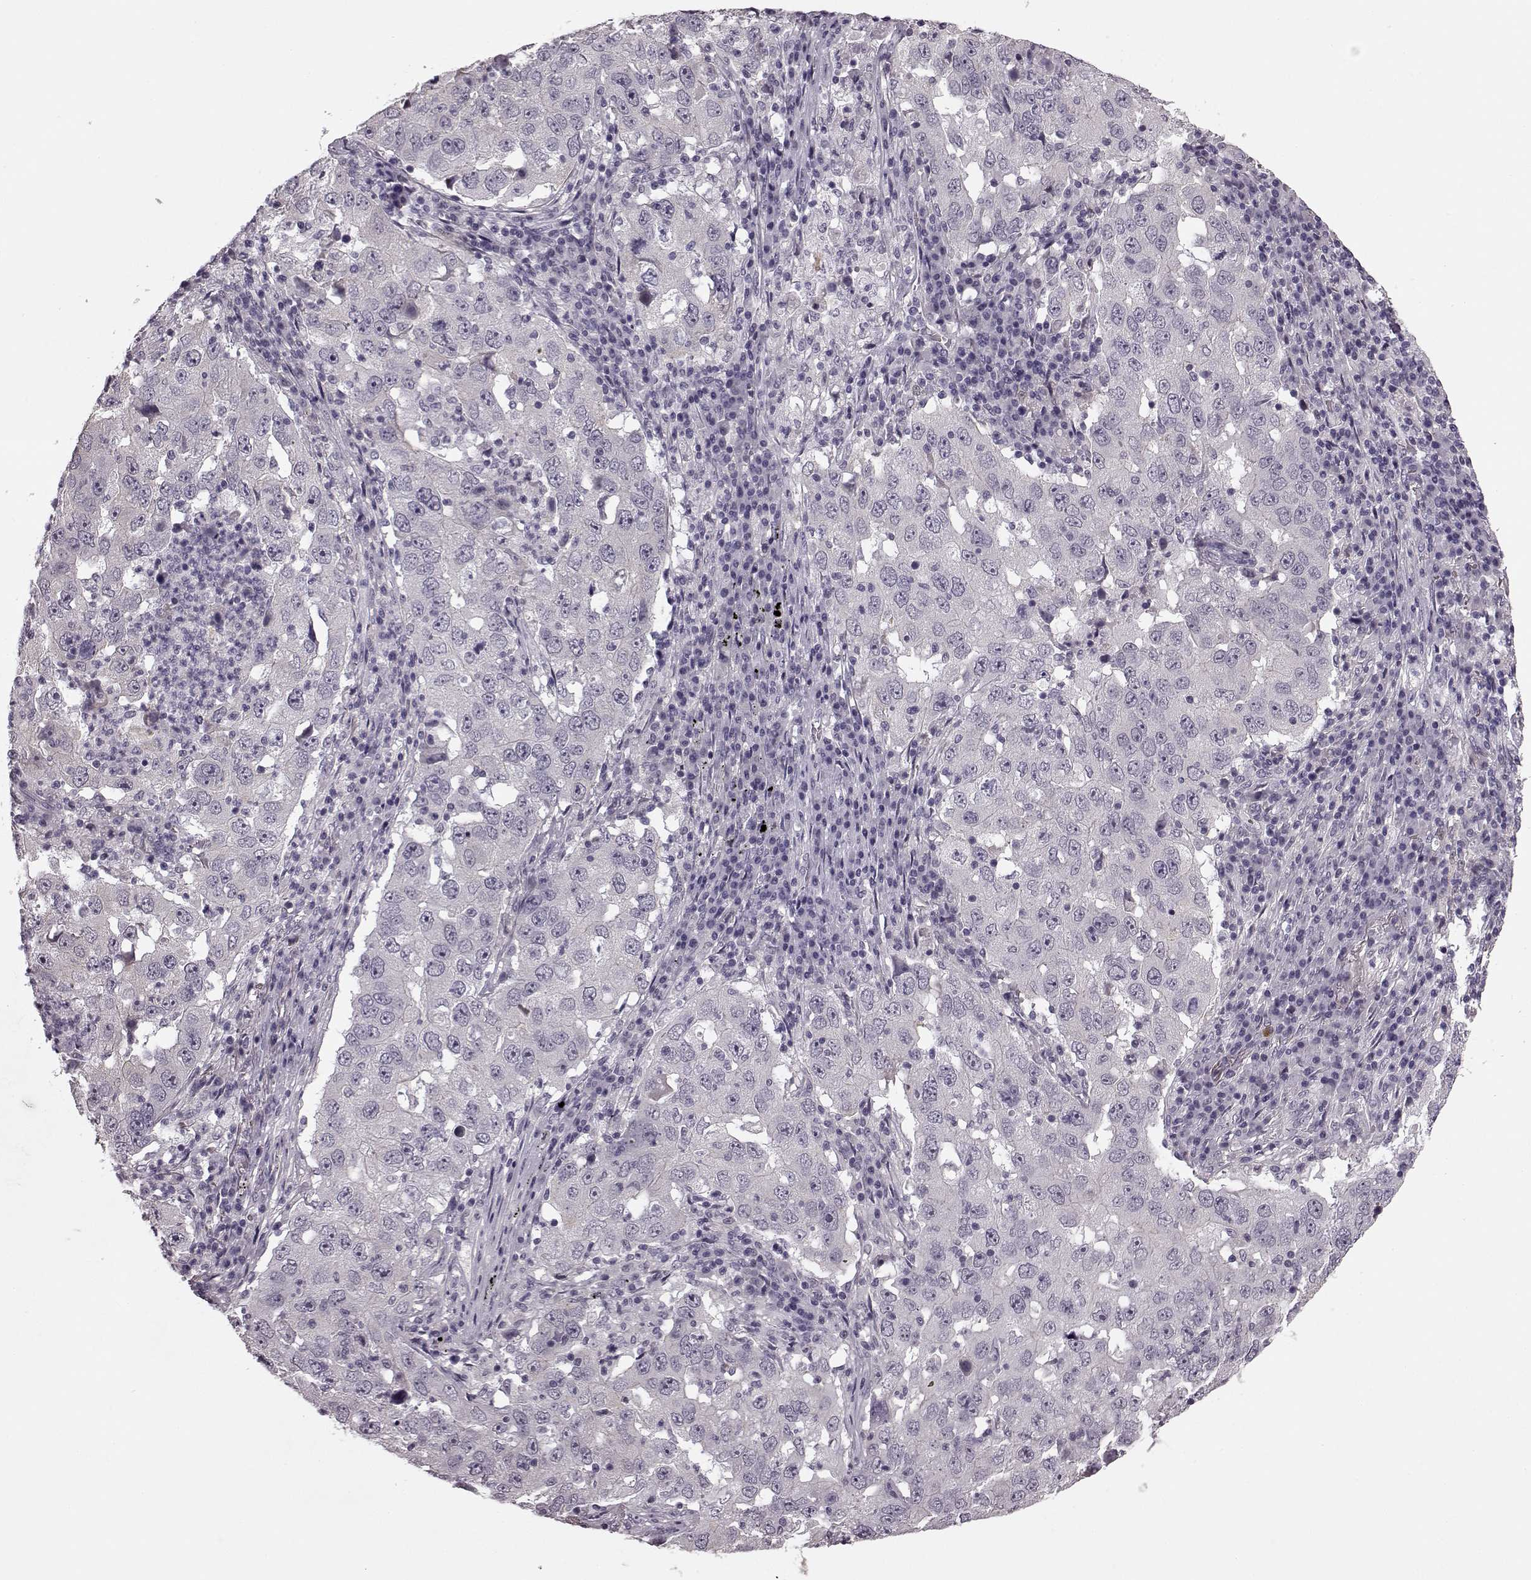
{"staining": {"intensity": "negative", "quantity": "none", "location": "none"}, "tissue": "lung cancer", "cell_type": "Tumor cells", "image_type": "cancer", "snomed": [{"axis": "morphology", "description": "Adenocarcinoma, NOS"}, {"axis": "topography", "description": "Lung"}], "caption": "The photomicrograph shows no staining of tumor cells in adenocarcinoma (lung).", "gene": "SLCO3A1", "patient": {"sex": "male", "age": 73}}